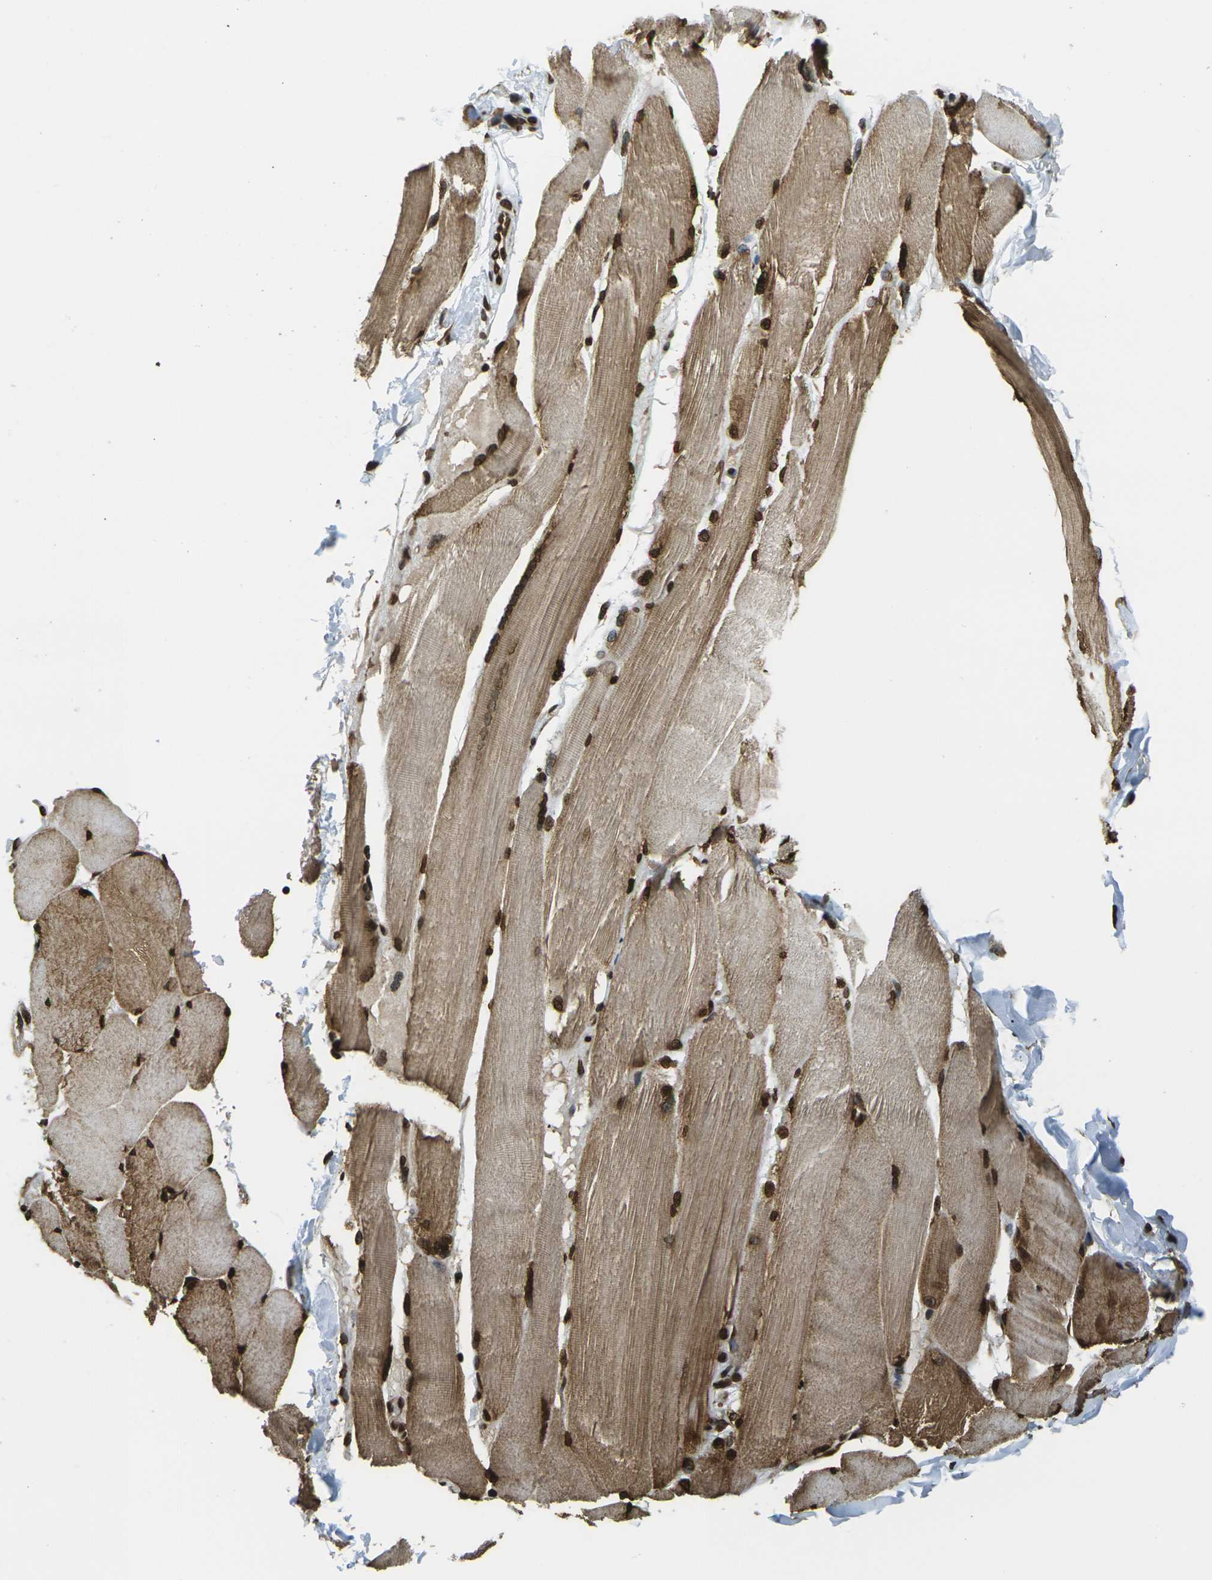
{"staining": {"intensity": "strong", "quantity": ">75%", "location": "cytoplasmic/membranous,nuclear"}, "tissue": "skeletal muscle", "cell_type": "Myocytes", "image_type": "normal", "snomed": [{"axis": "morphology", "description": "Normal tissue, NOS"}, {"axis": "topography", "description": "Skin"}, {"axis": "topography", "description": "Skeletal muscle"}], "caption": "Immunohistochemistry image of normal skeletal muscle: skeletal muscle stained using IHC exhibits high levels of strong protein expression localized specifically in the cytoplasmic/membranous,nuclear of myocytes, appearing as a cytoplasmic/membranous,nuclear brown color.", "gene": "H1", "patient": {"sex": "male", "age": 83}}